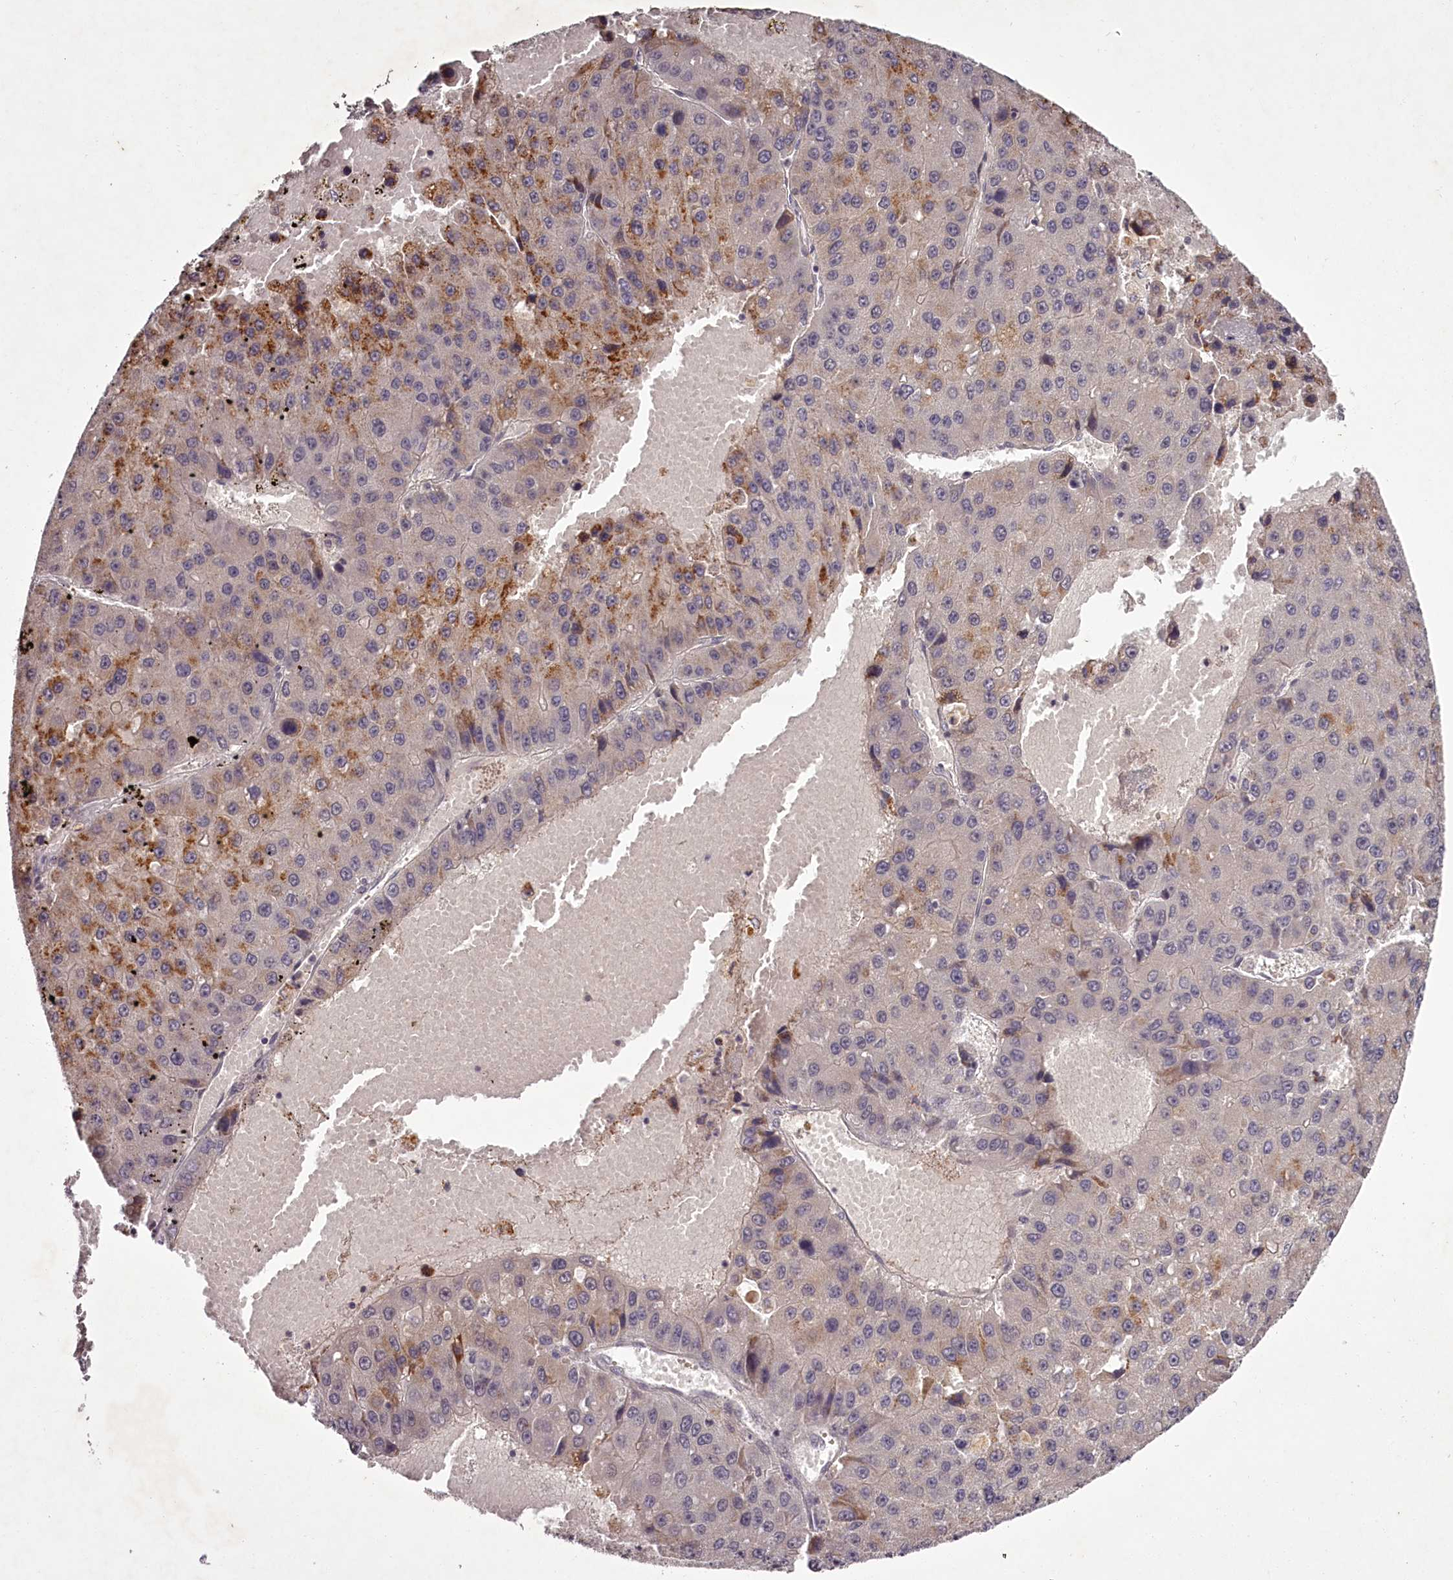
{"staining": {"intensity": "strong", "quantity": "<25%", "location": "cytoplasmic/membranous"}, "tissue": "liver cancer", "cell_type": "Tumor cells", "image_type": "cancer", "snomed": [{"axis": "morphology", "description": "Carcinoma, Hepatocellular, NOS"}, {"axis": "topography", "description": "Liver"}], "caption": "Brown immunohistochemical staining in human hepatocellular carcinoma (liver) shows strong cytoplasmic/membranous expression in about <25% of tumor cells.", "gene": "RBMXL2", "patient": {"sex": "female", "age": 73}}